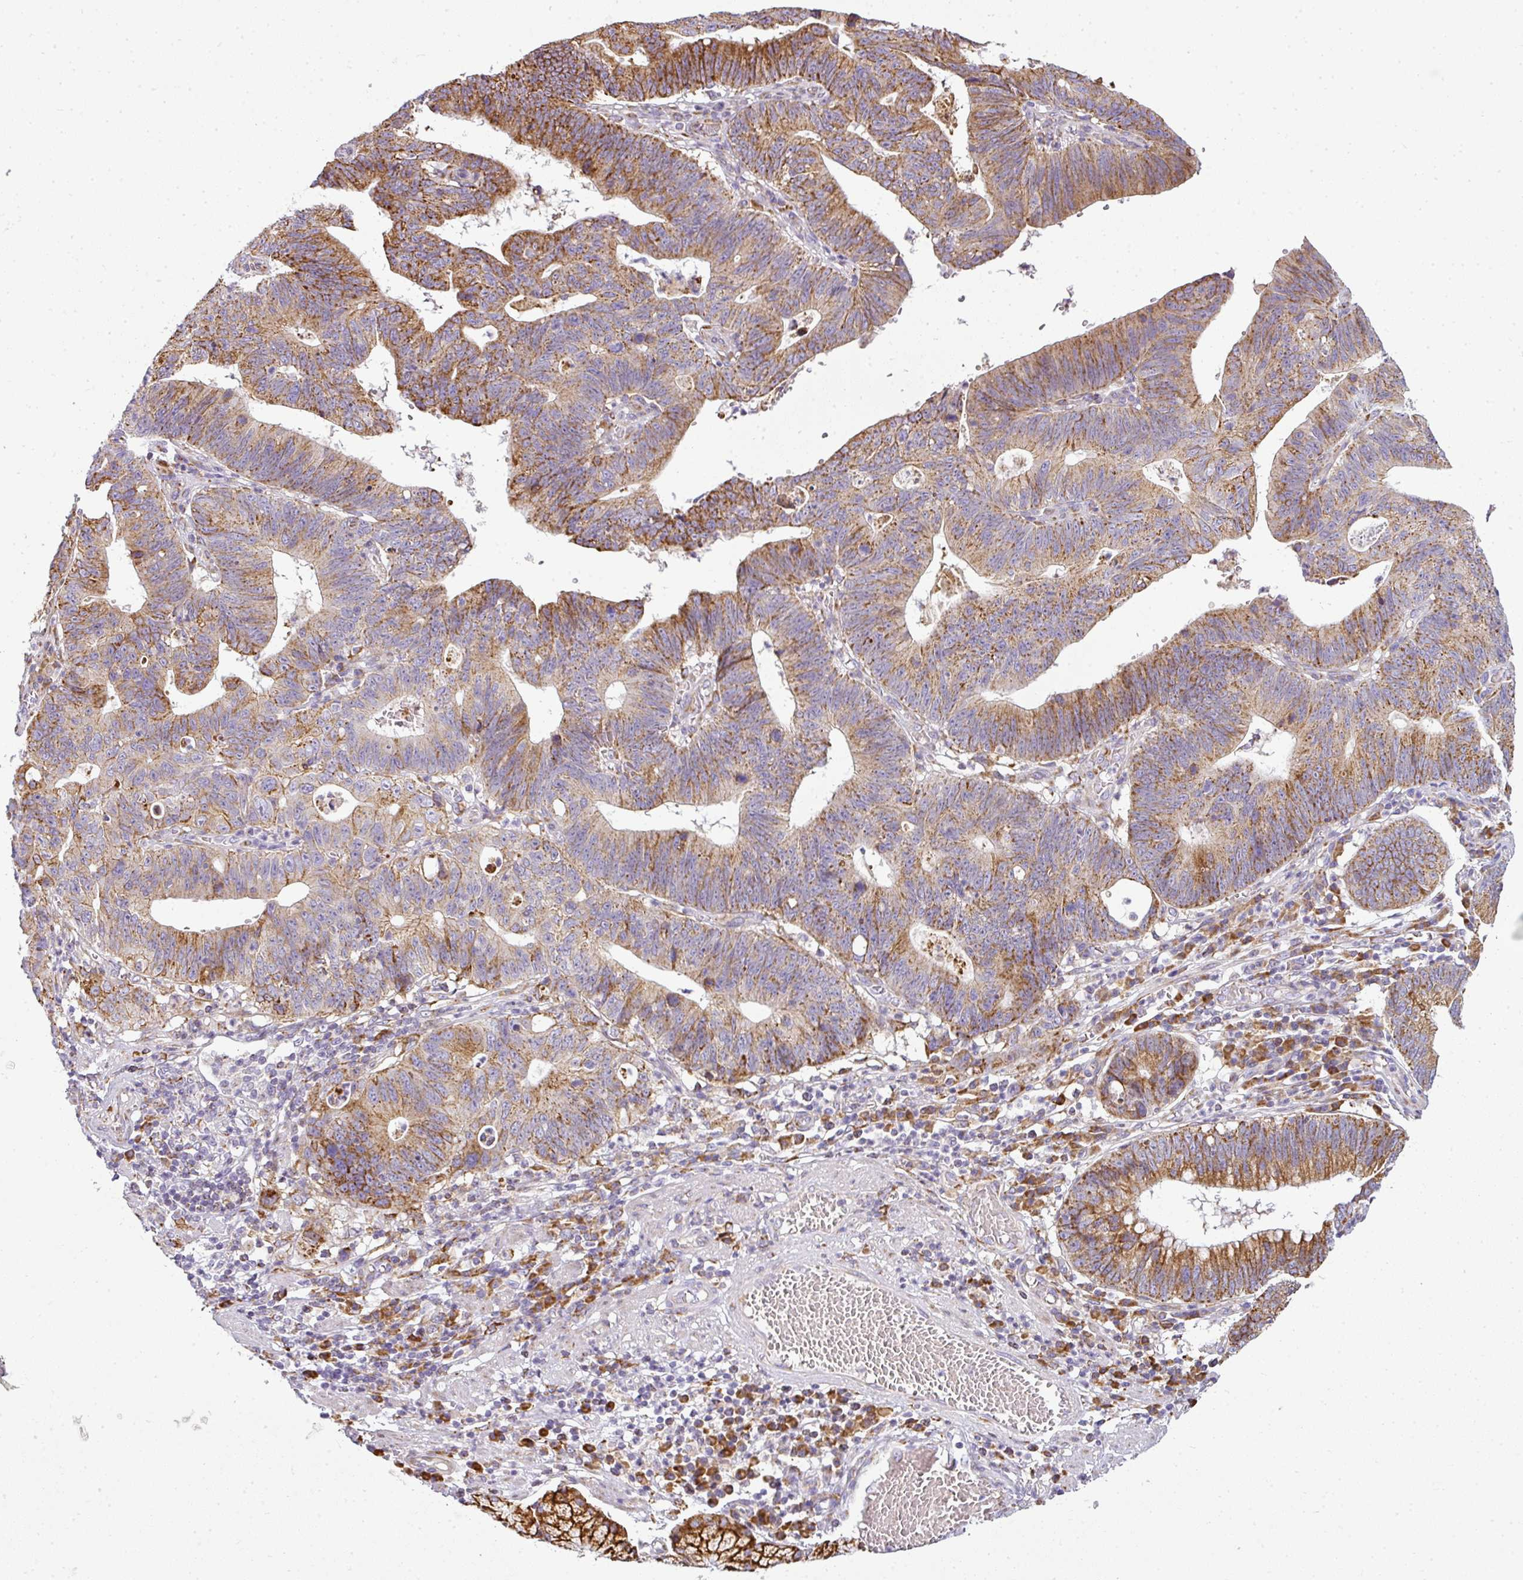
{"staining": {"intensity": "moderate", "quantity": ">75%", "location": "cytoplasmic/membranous"}, "tissue": "stomach cancer", "cell_type": "Tumor cells", "image_type": "cancer", "snomed": [{"axis": "morphology", "description": "Adenocarcinoma, NOS"}, {"axis": "topography", "description": "Stomach"}], "caption": "Brown immunohistochemical staining in human adenocarcinoma (stomach) shows moderate cytoplasmic/membranous positivity in approximately >75% of tumor cells. (DAB (3,3'-diaminobenzidine) = brown stain, brightfield microscopy at high magnification).", "gene": "ANKRD18A", "patient": {"sex": "male", "age": 59}}